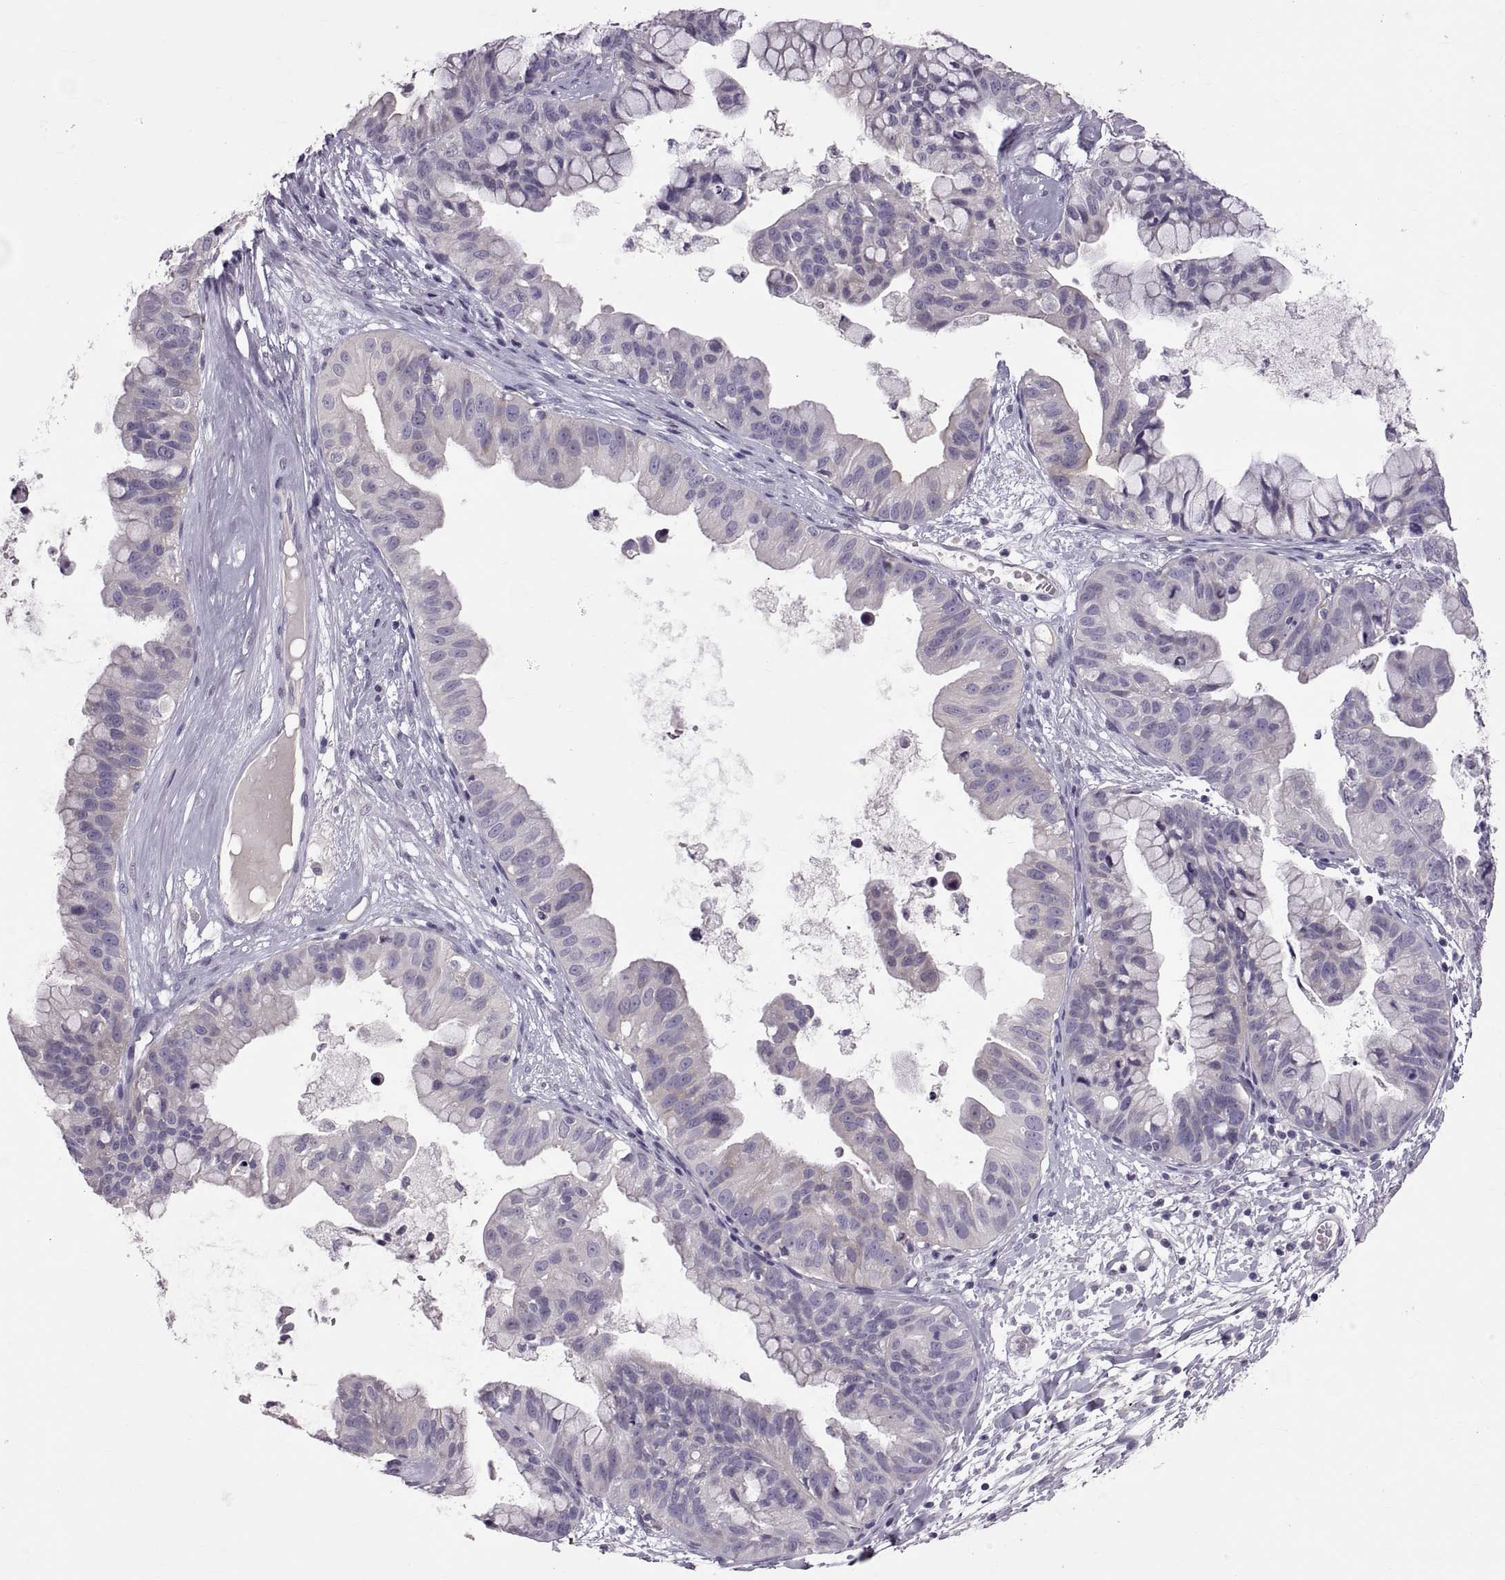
{"staining": {"intensity": "negative", "quantity": "none", "location": "none"}, "tissue": "ovarian cancer", "cell_type": "Tumor cells", "image_type": "cancer", "snomed": [{"axis": "morphology", "description": "Cystadenocarcinoma, mucinous, NOS"}, {"axis": "topography", "description": "Ovary"}], "caption": "Human mucinous cystadenocarcinoma (ovarian) stained for a protein using immunohistochemistry demonstrates no positivity in tumor cells.", "gene": "WFDC8", "patient": {"sex": "female", "age": 76}}